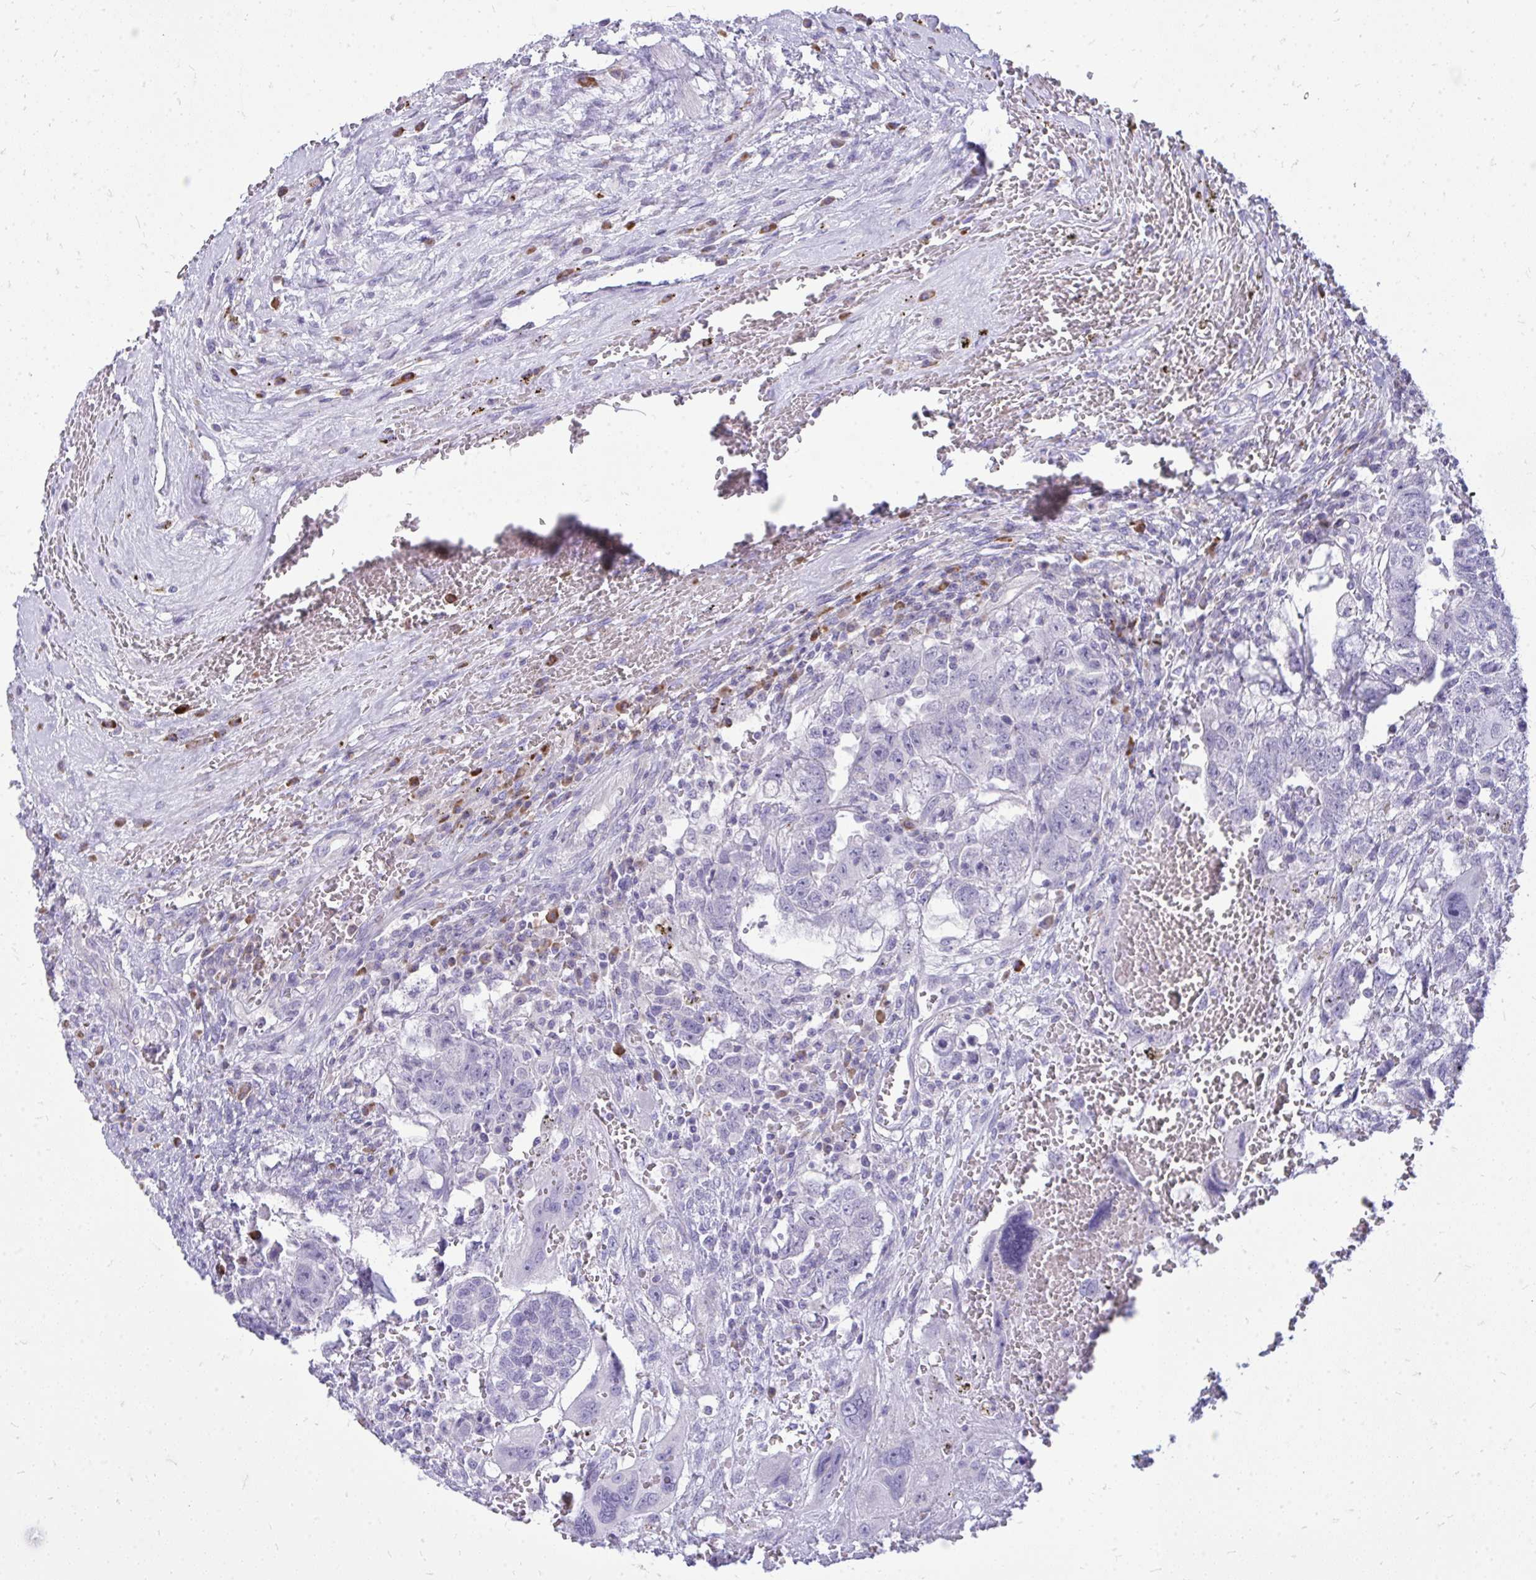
{"staining": {"intensity": "negative", "quantity": "none", "location": "none"}, "tissue": "testis cancer", "cell_type": "Tumor cells", "image_type": "cancer", "snomed": [{"axis": "morphology", "description": "Carcinoma, Embryonal, NOS"}, {"axis": "topography", "description": "Testis"}], "caption": "Immunohistochemistry (IHC) photomicrograph of neoplastic tissue: human testis embryonal carcinoma stained with DAB demonstrates no significant protein expression in tumor cells.", "gene": "TSPEAR", "patient": {"sex": "male", "age": 26}}